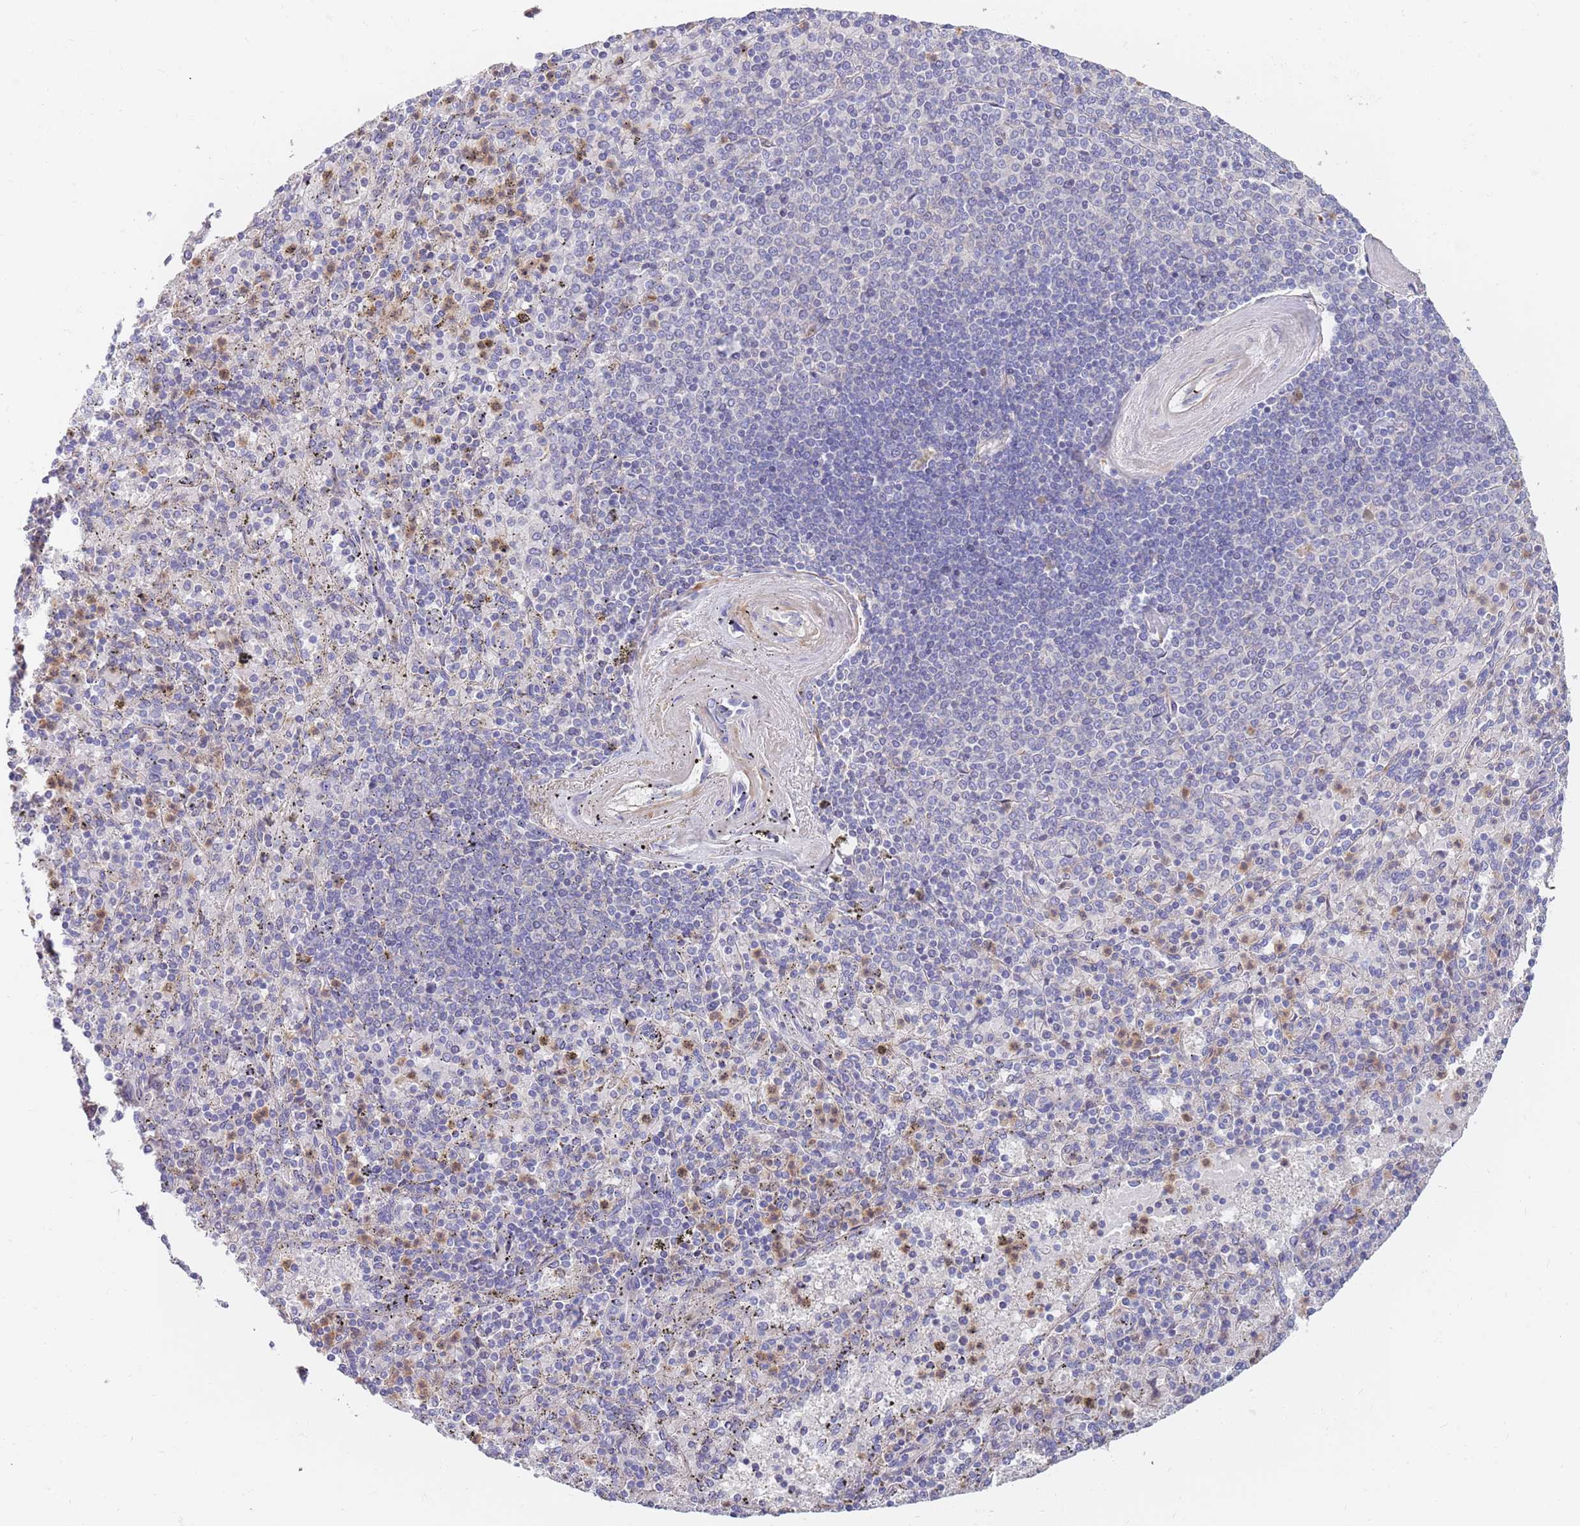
{"staining": {"intensity": "weak", "quantity": "<25%", "location": "cytoplasmic/membranous"}, "tissue": "spleen", "cell_type": "Cells in red pulp", "image_type": "normal", "snomed": [{"axis": "morphology", "description": "Normal tissue, NOS"}, {"axis": "topography", "description": "Spleen"}], "caption": "Histopathology image shows no protein positivity in cells in red pulp of unremarkable spleen. The staining was performed using DAB (3,3'-diaminobenzidine) to visualize the protein expression in brown, while the nuclei were stained in blue with hematoxylin (Magnification: 20x).", "gene": "BORCS5", "patient": {"sex": "male", "age": 82}}